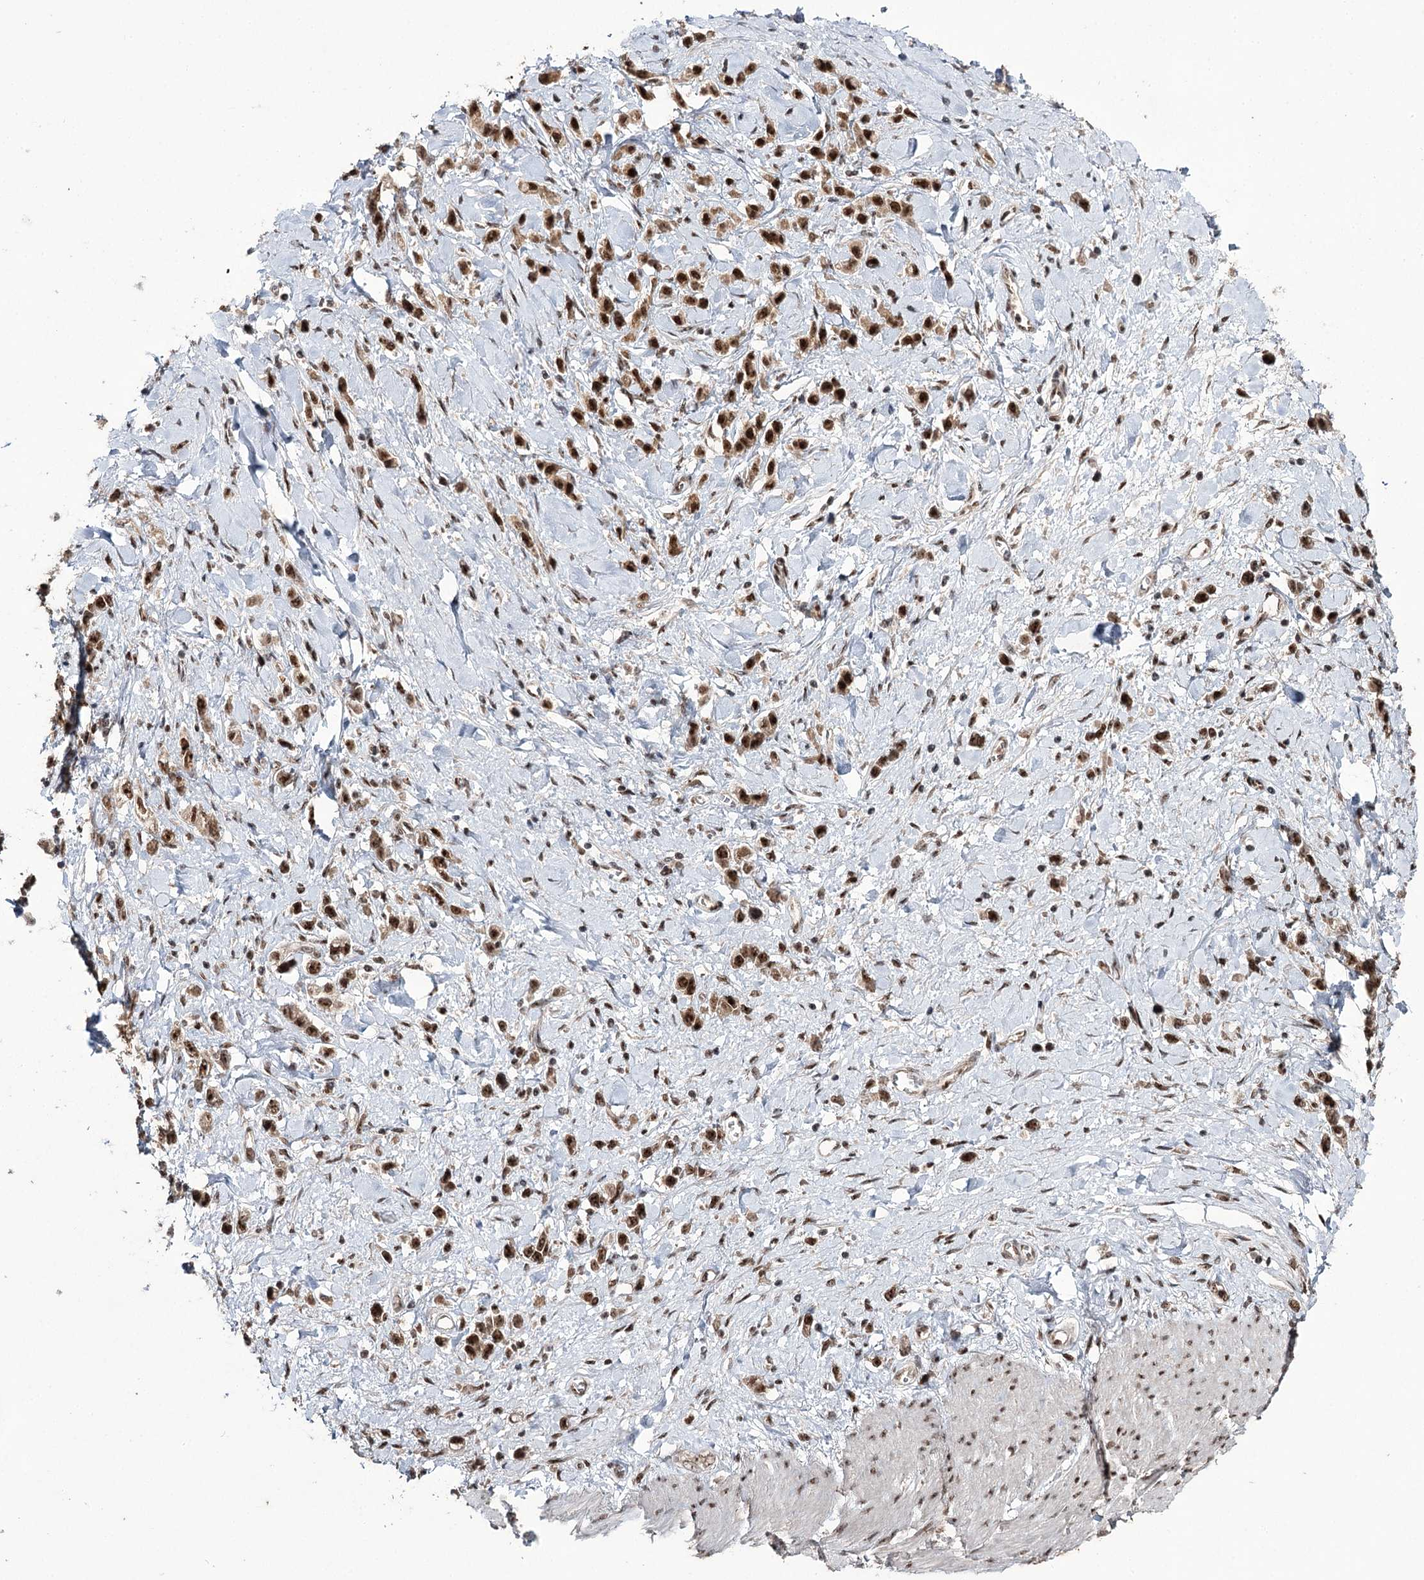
{"staining": {"intensity": "strong", "quantity": ">75%", "location": "nuclear"}, "tissue": "stomach cancer", "cell_type": "Tumor cells", "image_type": "cancer", "snomed": [{"axis": "morphology", "description": "Normal tissue, NOS"}, {"axis": "morphology", "description": "Adenocarcinoma, NOS"}, {"axis": "topography", "description": "Stomach, upper"}, {"axis": "topography", "description": "Stomach"}], "caption": "Stomach cancer was stained to show a protein in brown. There is high levels of strong nuclear positivity in about >75% of tumor cells.", "gene": "ERCC3", "patient": {"sex": "female", "age": 65}}